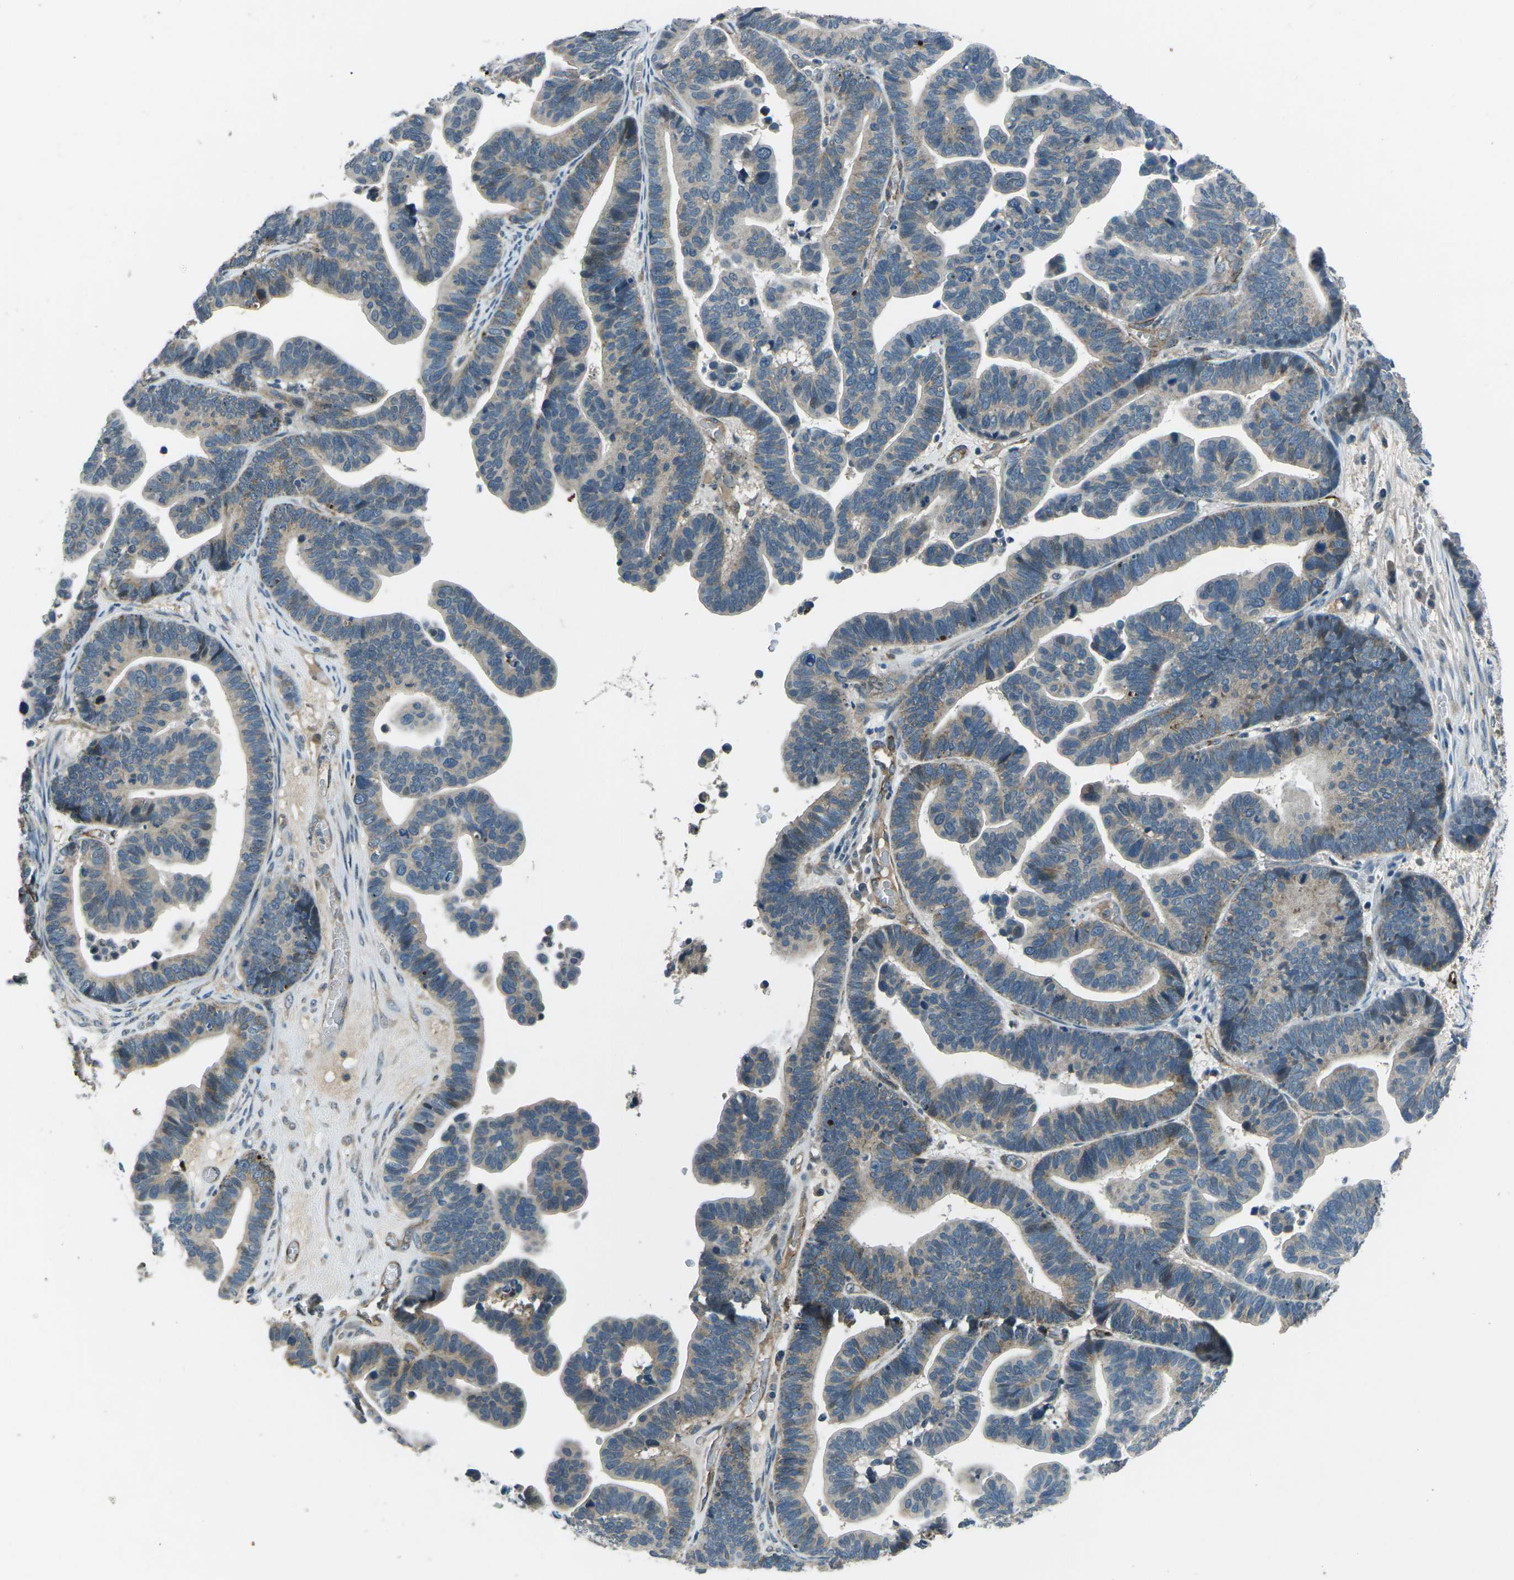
{"staining": {"intensity": "weak", "quantity": "25%-75%", "location": "cytoplasmic/membranous"}, "tissue": "ovarian cancer", "cell_type": "Tumor cells", "image_type": "cancer", "snomed": [{"axis": "morphology", "description": "Cystadenocarcinoma, serous, NOS"}, {"axis": "topography", "description": "Ovary"}], "caption": "Brown immunohistochemical staining in ovarian serous cystadenocarcinoma displays weak cytoplasmic/membranous staining in about 25%-75% of tumor cells. The protein is shown in brown color, while the nuclei are stained blue.", "gene": "AFAP1", "patient": {"sex": "female", "age": 56}}